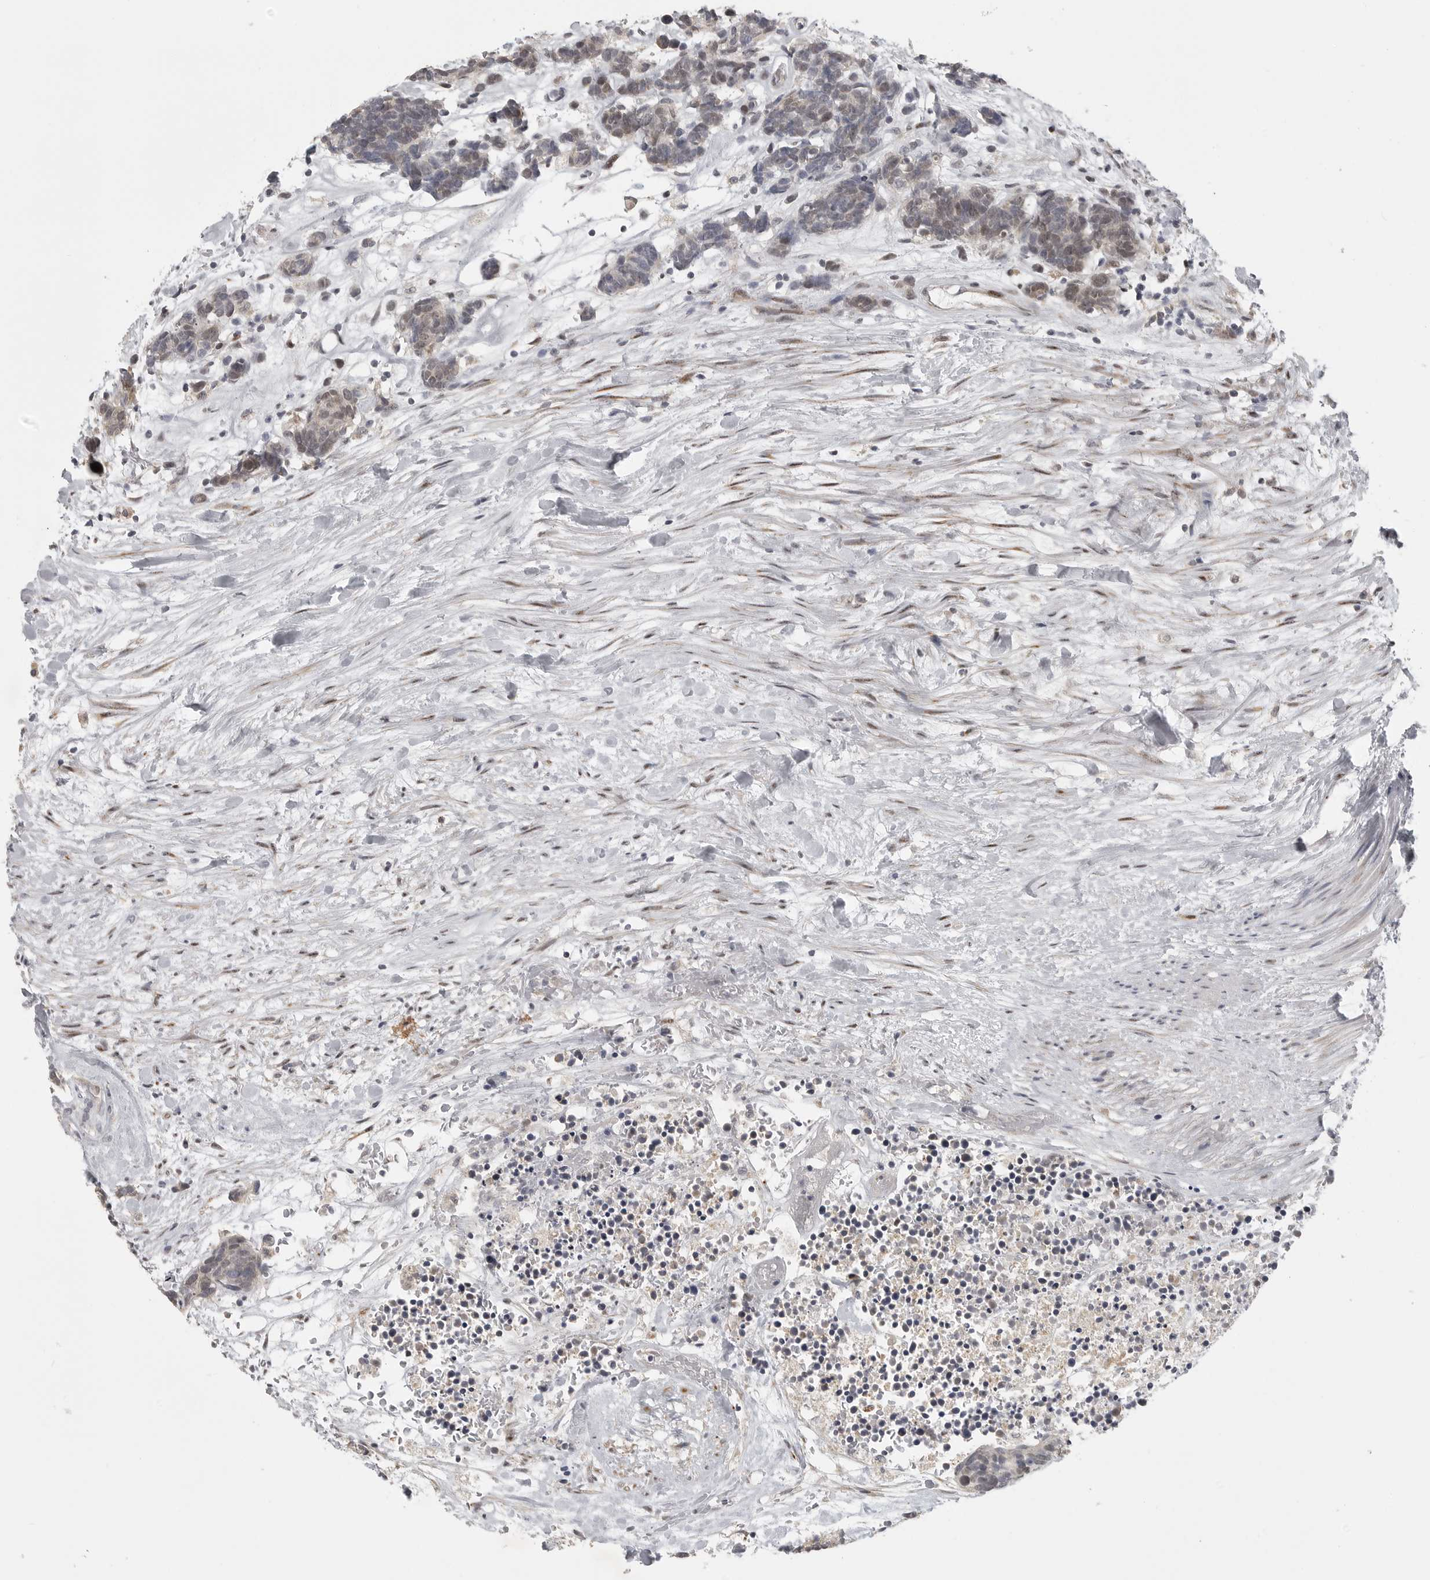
{"staining": {"intensity": "weak", "quantity": "<25%", "location": "nuclear"}, "tissue": "carcinoid", "cell_type": "Tumor cells", "image_type": "cancer", "snomed": [{"axis": "morphology", "description": "Carcinoma, NOS"}, {"axis": "morphology", "description": "Carcinoid, malignant, NOS"}, {"axis": "topography", "description": "Urinary bladder"}], "caption": "Tumor cells are negative for protein expression in human carcinoid. (Stains: DAB immunohistochemistry with hematoxylin counter stain, Microscopy: brightfield microscopy at high magnification).", "gene": "POLE2", "patient": {"sex": "male", "age": 57}}